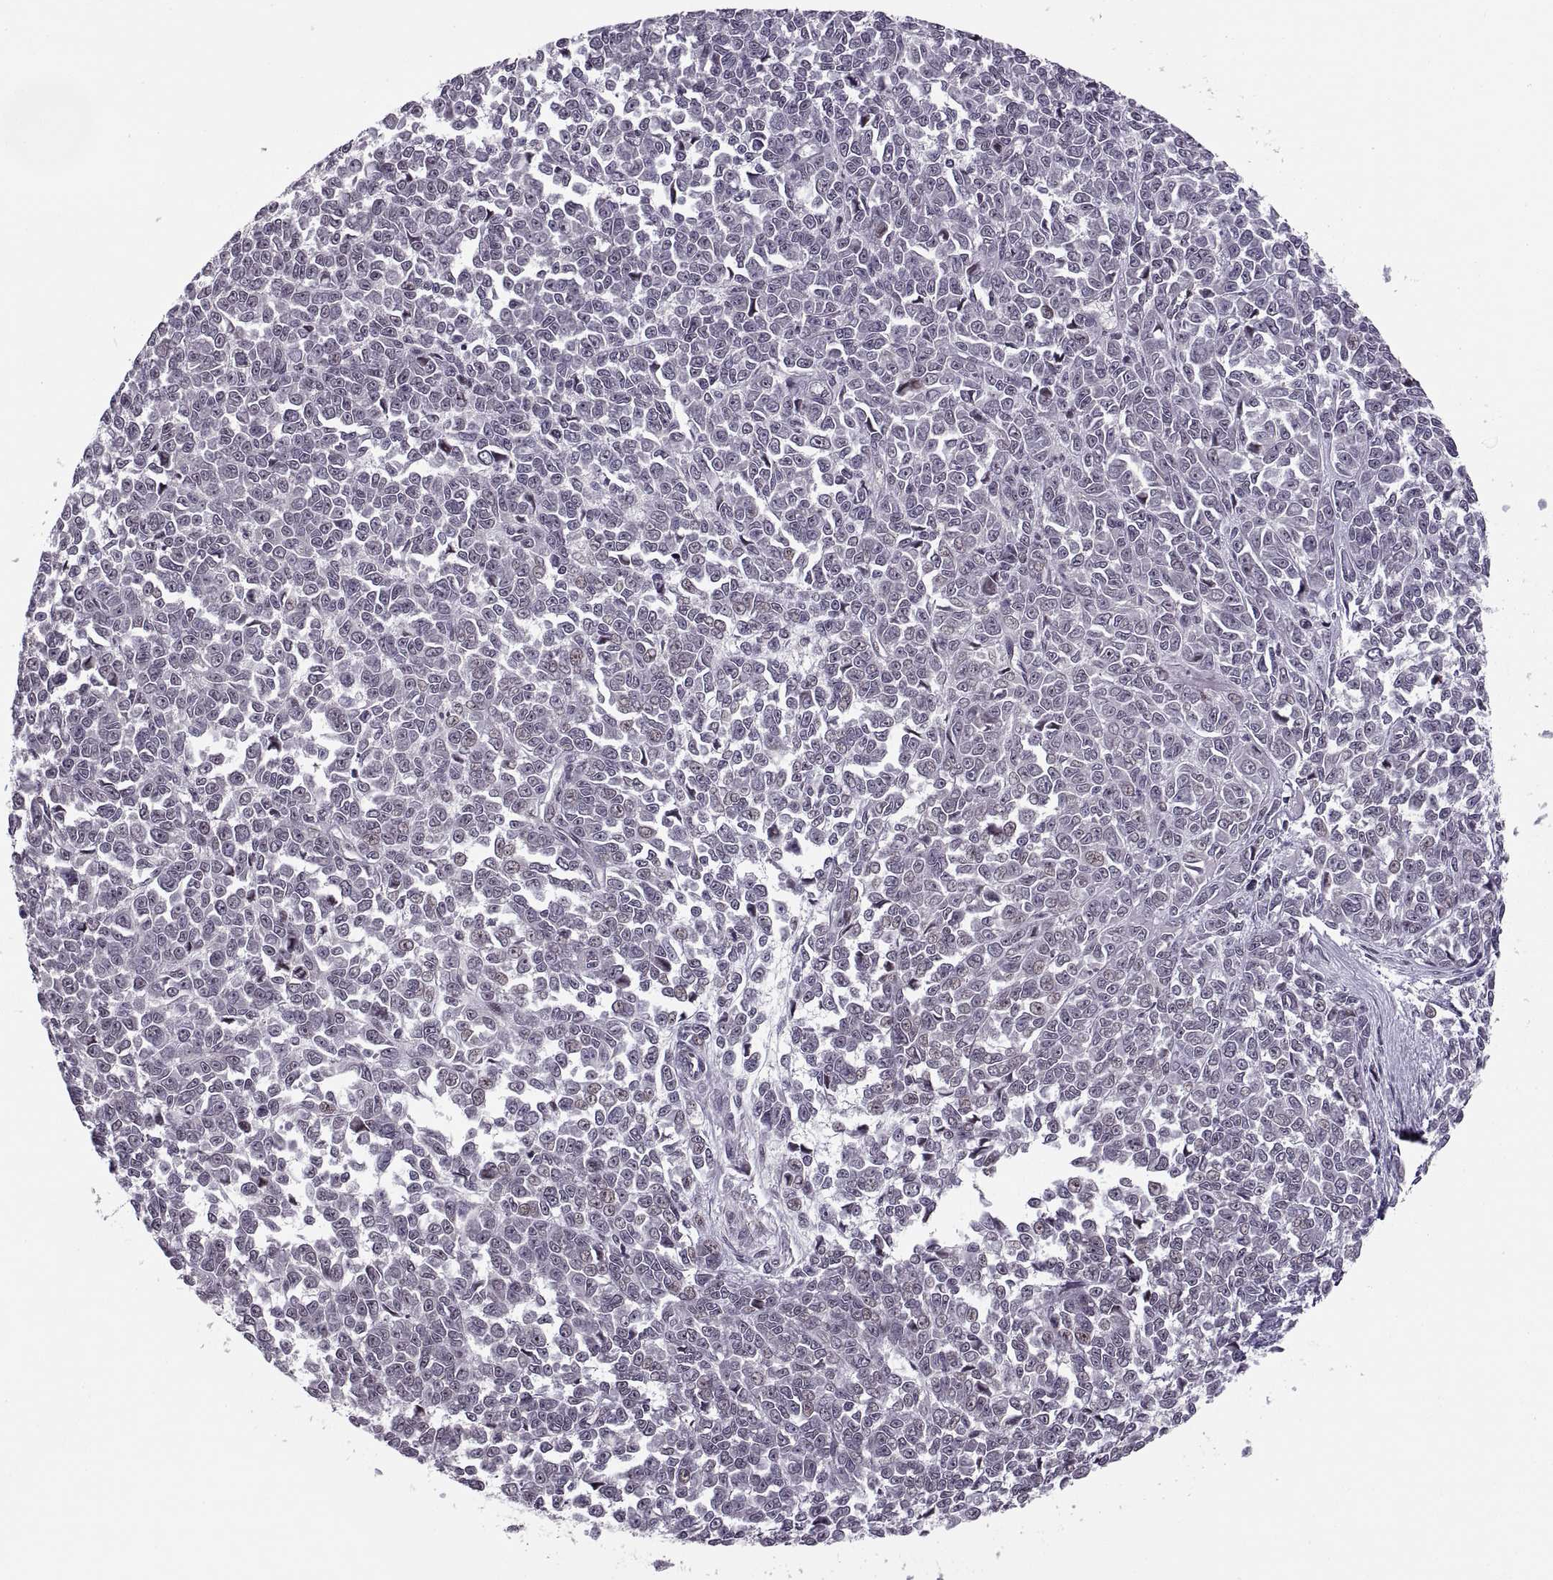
{"staining": {"intensity": "negative", "quantity": "none", "location": "none"}, "tissue": "melanoma", "cell_type": "Tumor cells", "image_type": "cancer", "snomed": [{"axis": "morphology", "description": "Malignant melanoma, NOS"}, {"axis": "topography", "description": "Skin"}], "caption": "Immunohistochemical staining of human malignant melanoma displays no significant positivity in tumor cells.", "gene": "LUZP2", "patient": {"sex": "female", "age": 95}}